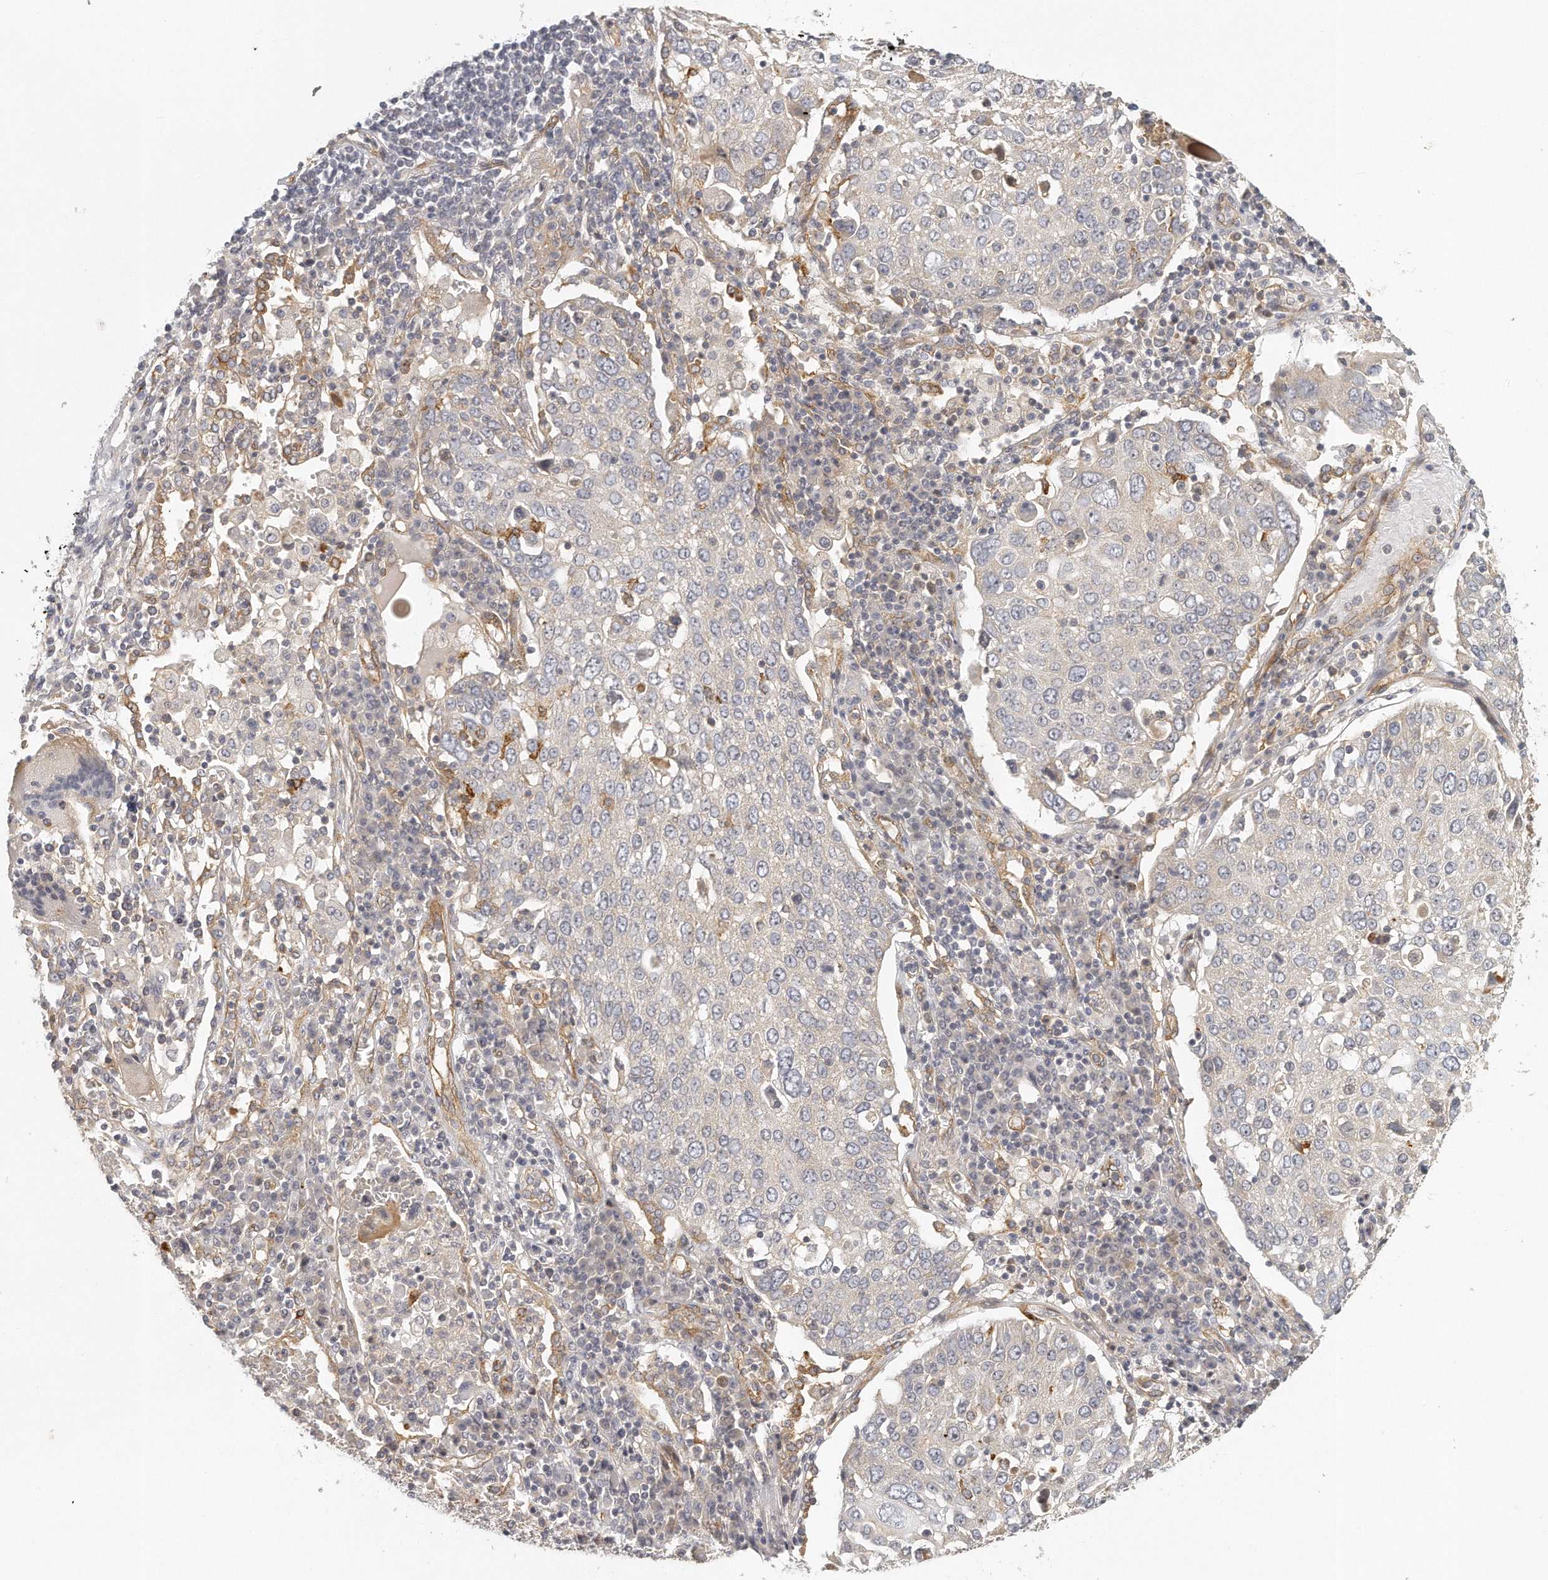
{"staining": {"intensity": "weak", "quantity": "<25%", "location": "cytoplasmic/membranous"}, "tissue": "lung cancer", "cell_type": "Tumor cells", "image_type": "cancer", "snomed": [{"axis": "morphology", "description": "Squamous cell carcinoma, NOS"}, {"axis": "topography", "description": "Lung"}], "caption": "Tumor cells are negative for brown protein staining in squamous cell carcinoma (lung).", "gene": "MTERF4", "patient": {"sex": "male", "age": 65}}